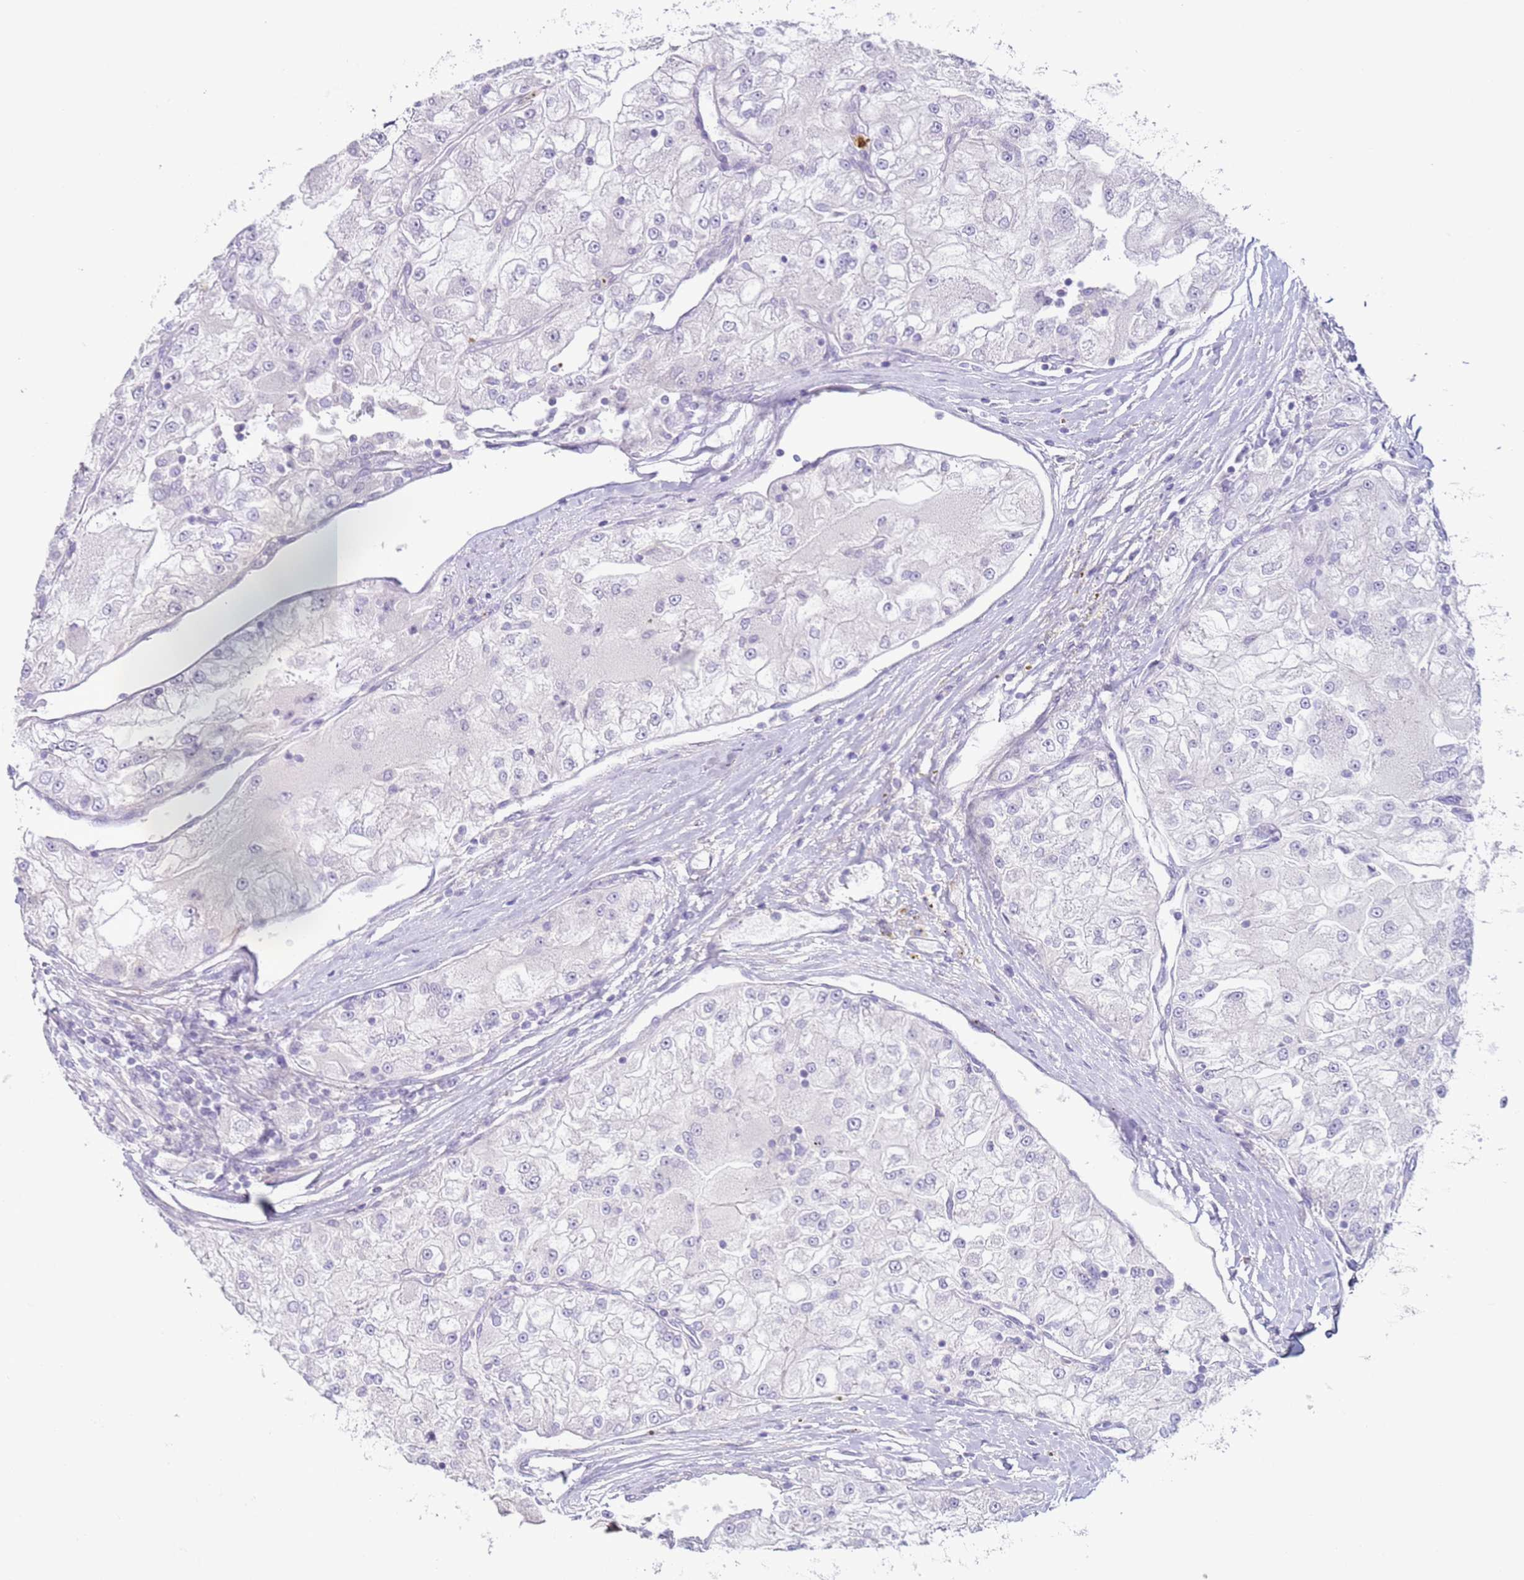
{"staining": {"intensity": "negative", "quantity": "none", "location": "none"}, "tissue": "renal cancer", "cell_type": "Tumor cells", "image_type": "cancer", "snomed": [{"axis": "morphology", "description": "Adenocarcinoma, NOS"}, {"axis": "topography", "description": "Kidney"}], "caption": "Immunohistochemistry (IHC) of adenocarcinoma (renal) exhibits no positivity in tumor cells.", "gene": "NPAP1", "patient": {"sex": "female", "age": 72}}